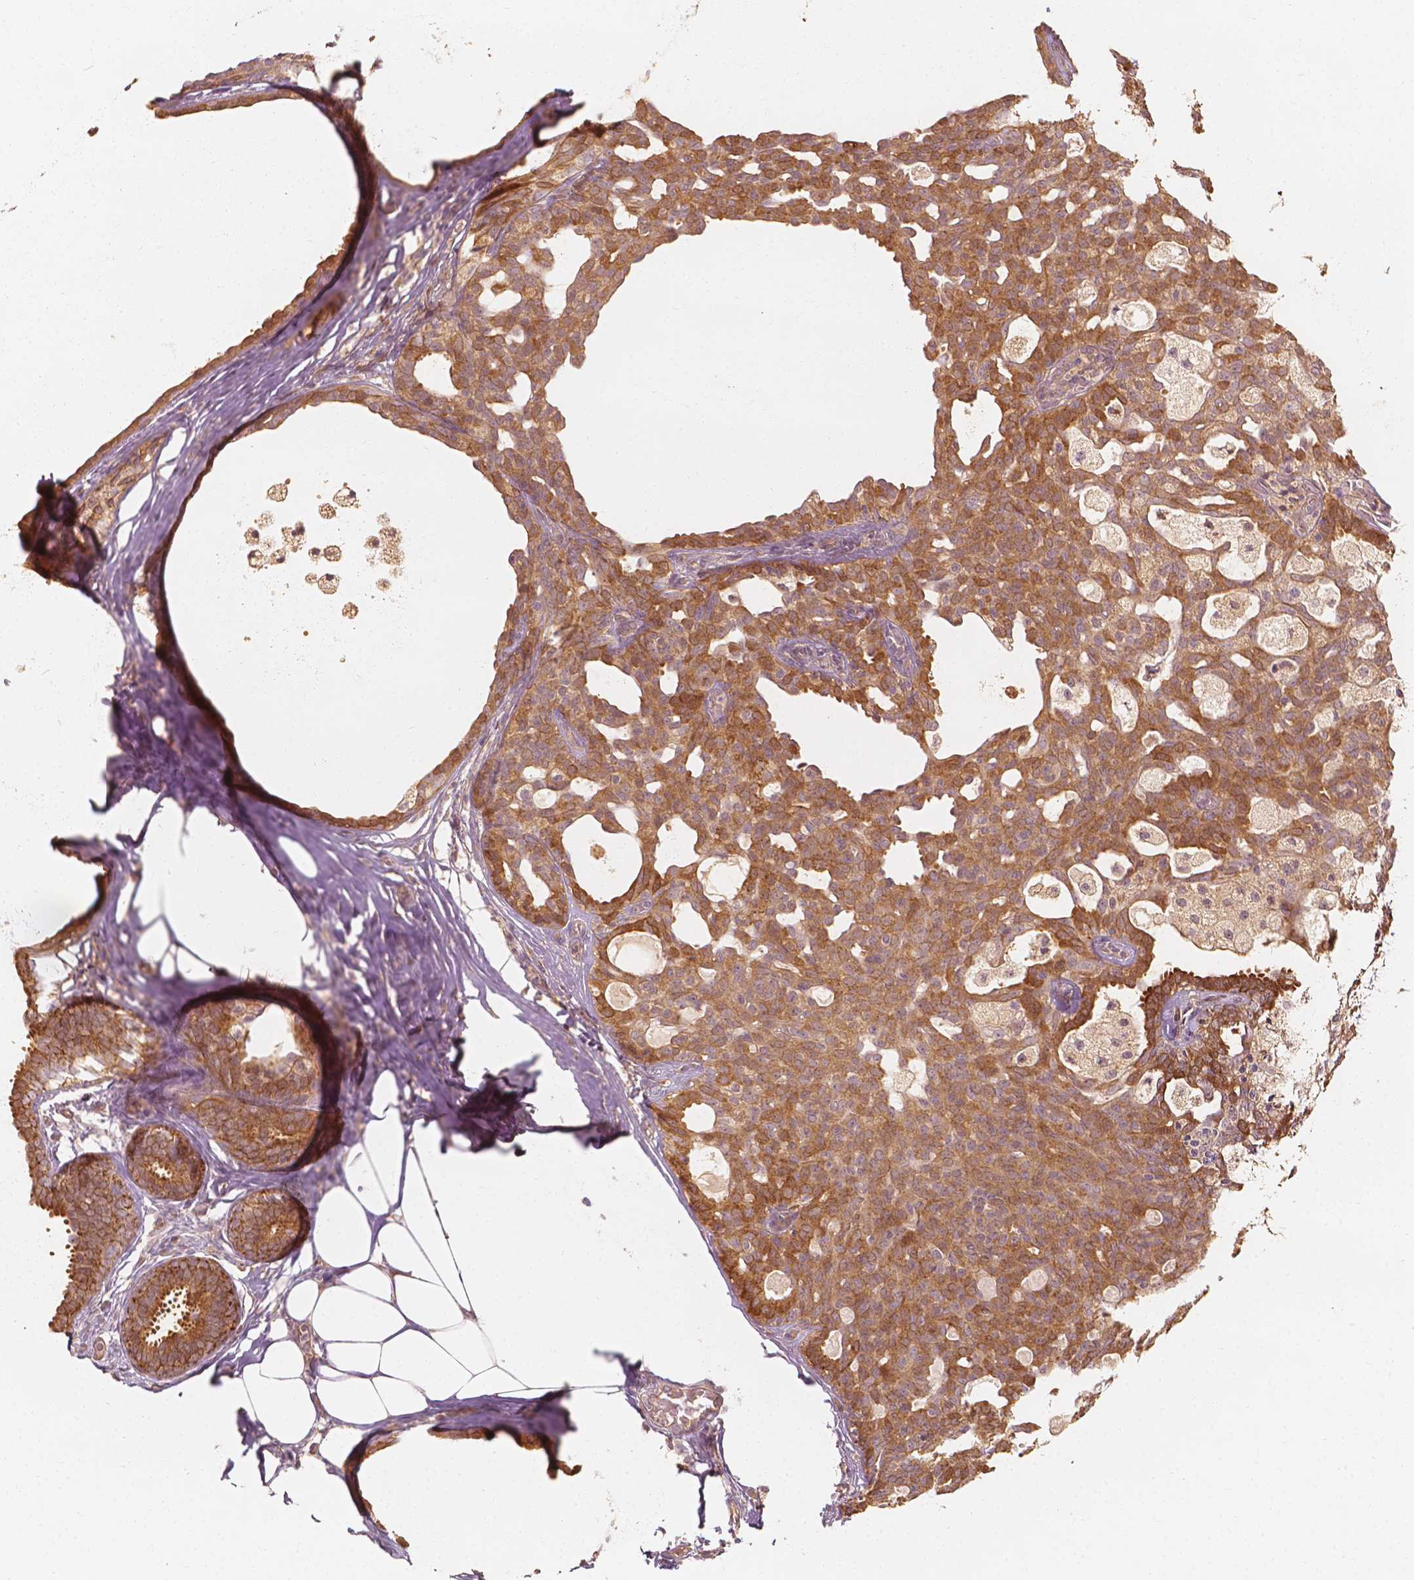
{"staining": {"intensity": "moderate", "quantity": ">75%", "location": "cytoplasmic/membranous"}, "tissue": "breast cancer", "cell_type": "Tumor cells", "image_type": "cancer", "snomed": [{"axis": "morphology", "description": "Duct carcinoma"}, {"axis": "topography", "description": "Breast"}], "caption": "Approximately >75% of tumor cells in human breast cancer exhibit moderate cytoplasmic/membranous protein positivity as visualized by brown immunohistochemical staining.", "gene": "SHPK", "patient": {"sex": "female", "age": 59}}